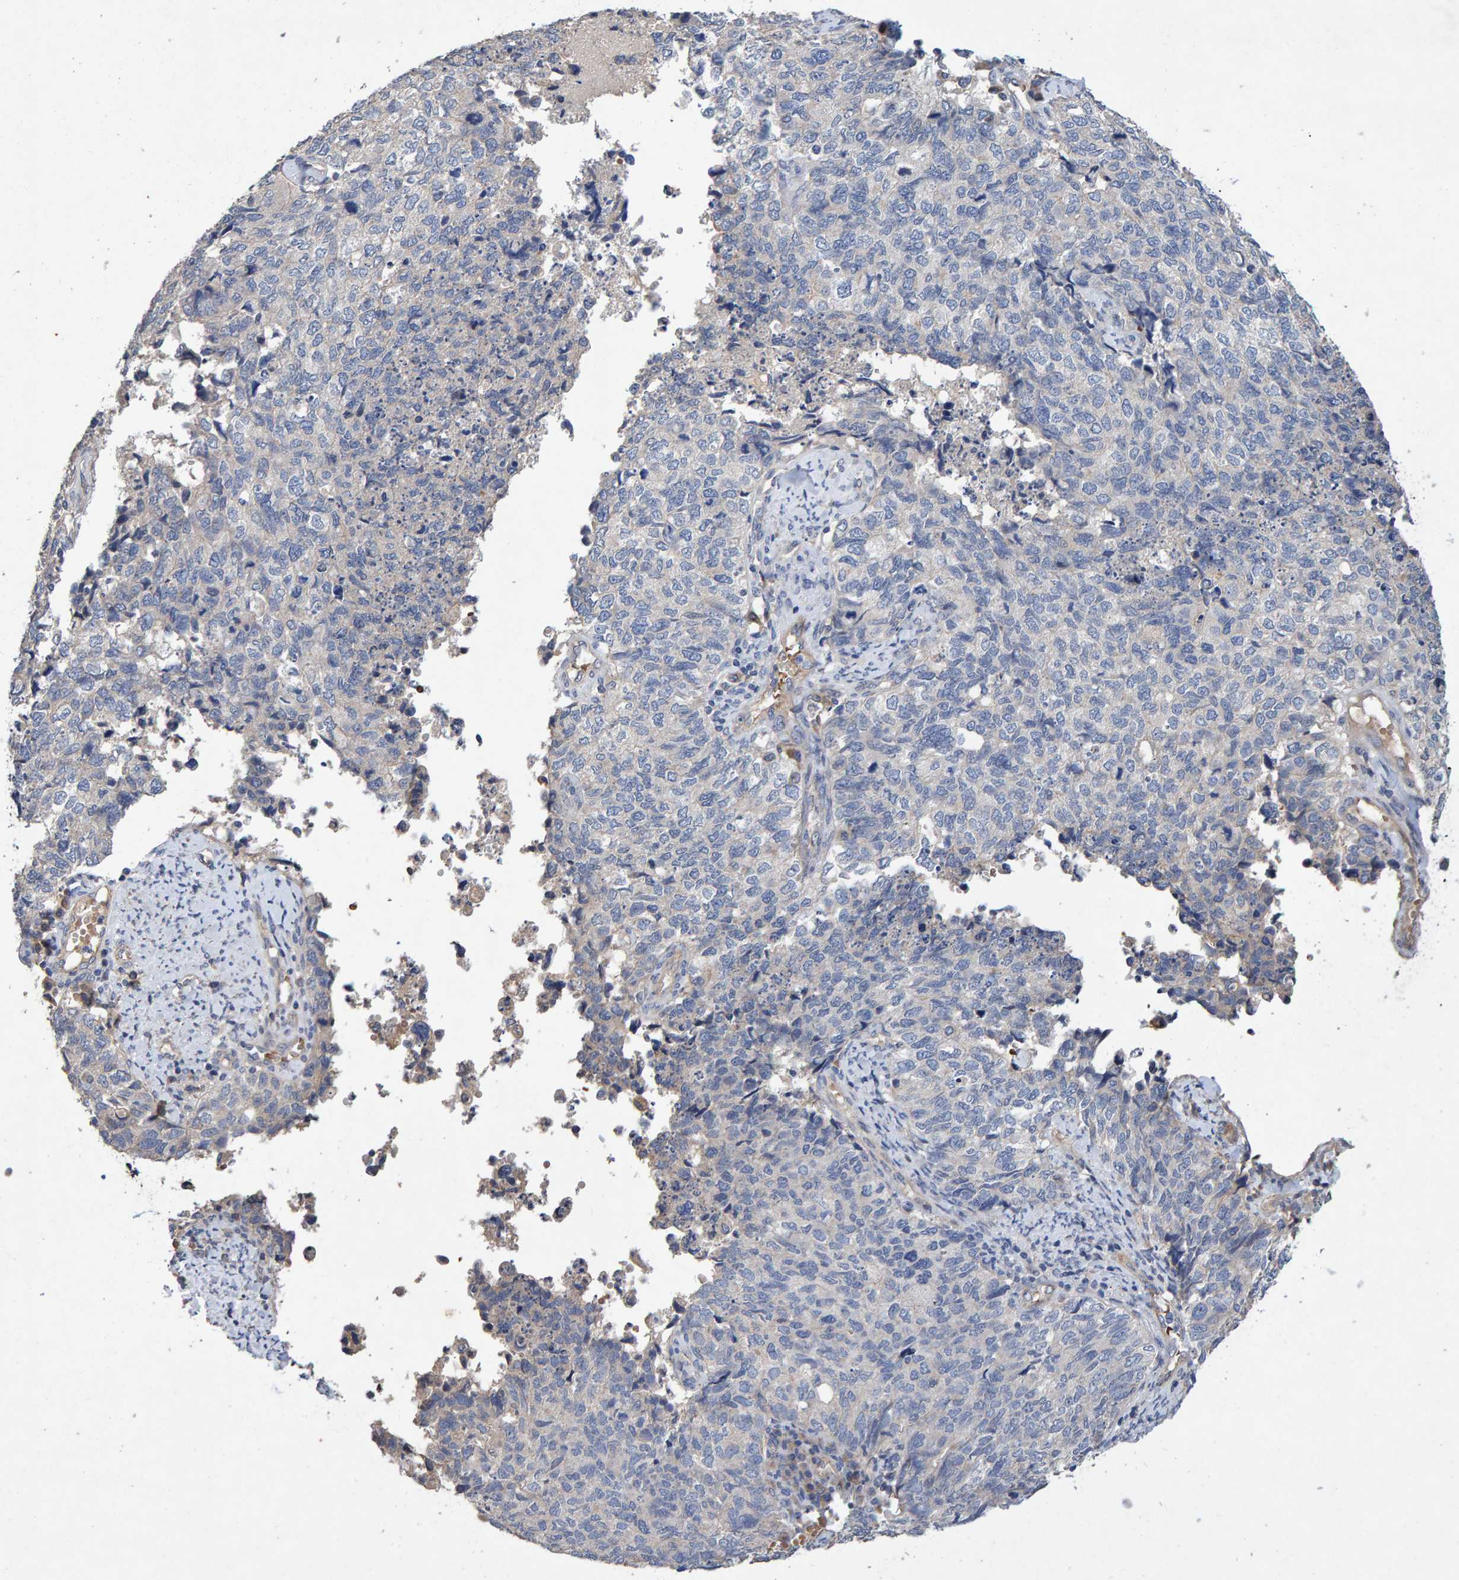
{"staining": {"intensity": "negative", "quantity": "none", "location": "none"}, "tissue": "cervical cancer", "cell_type": "Tumor cells", "image_type": "cancer", "snomed": [{"axis": "morphology", "description": "Squamous cell carcinoma, NOS"}, {"axis": "topography", "description": "Cervix"}], "caption": "There is no significant staining in tumor cells of cervical cancer. (IHC, brightfield microscopy, high magnification).", "gene": "EFR3A", "patient": {"sex": "female", "age": 63}}